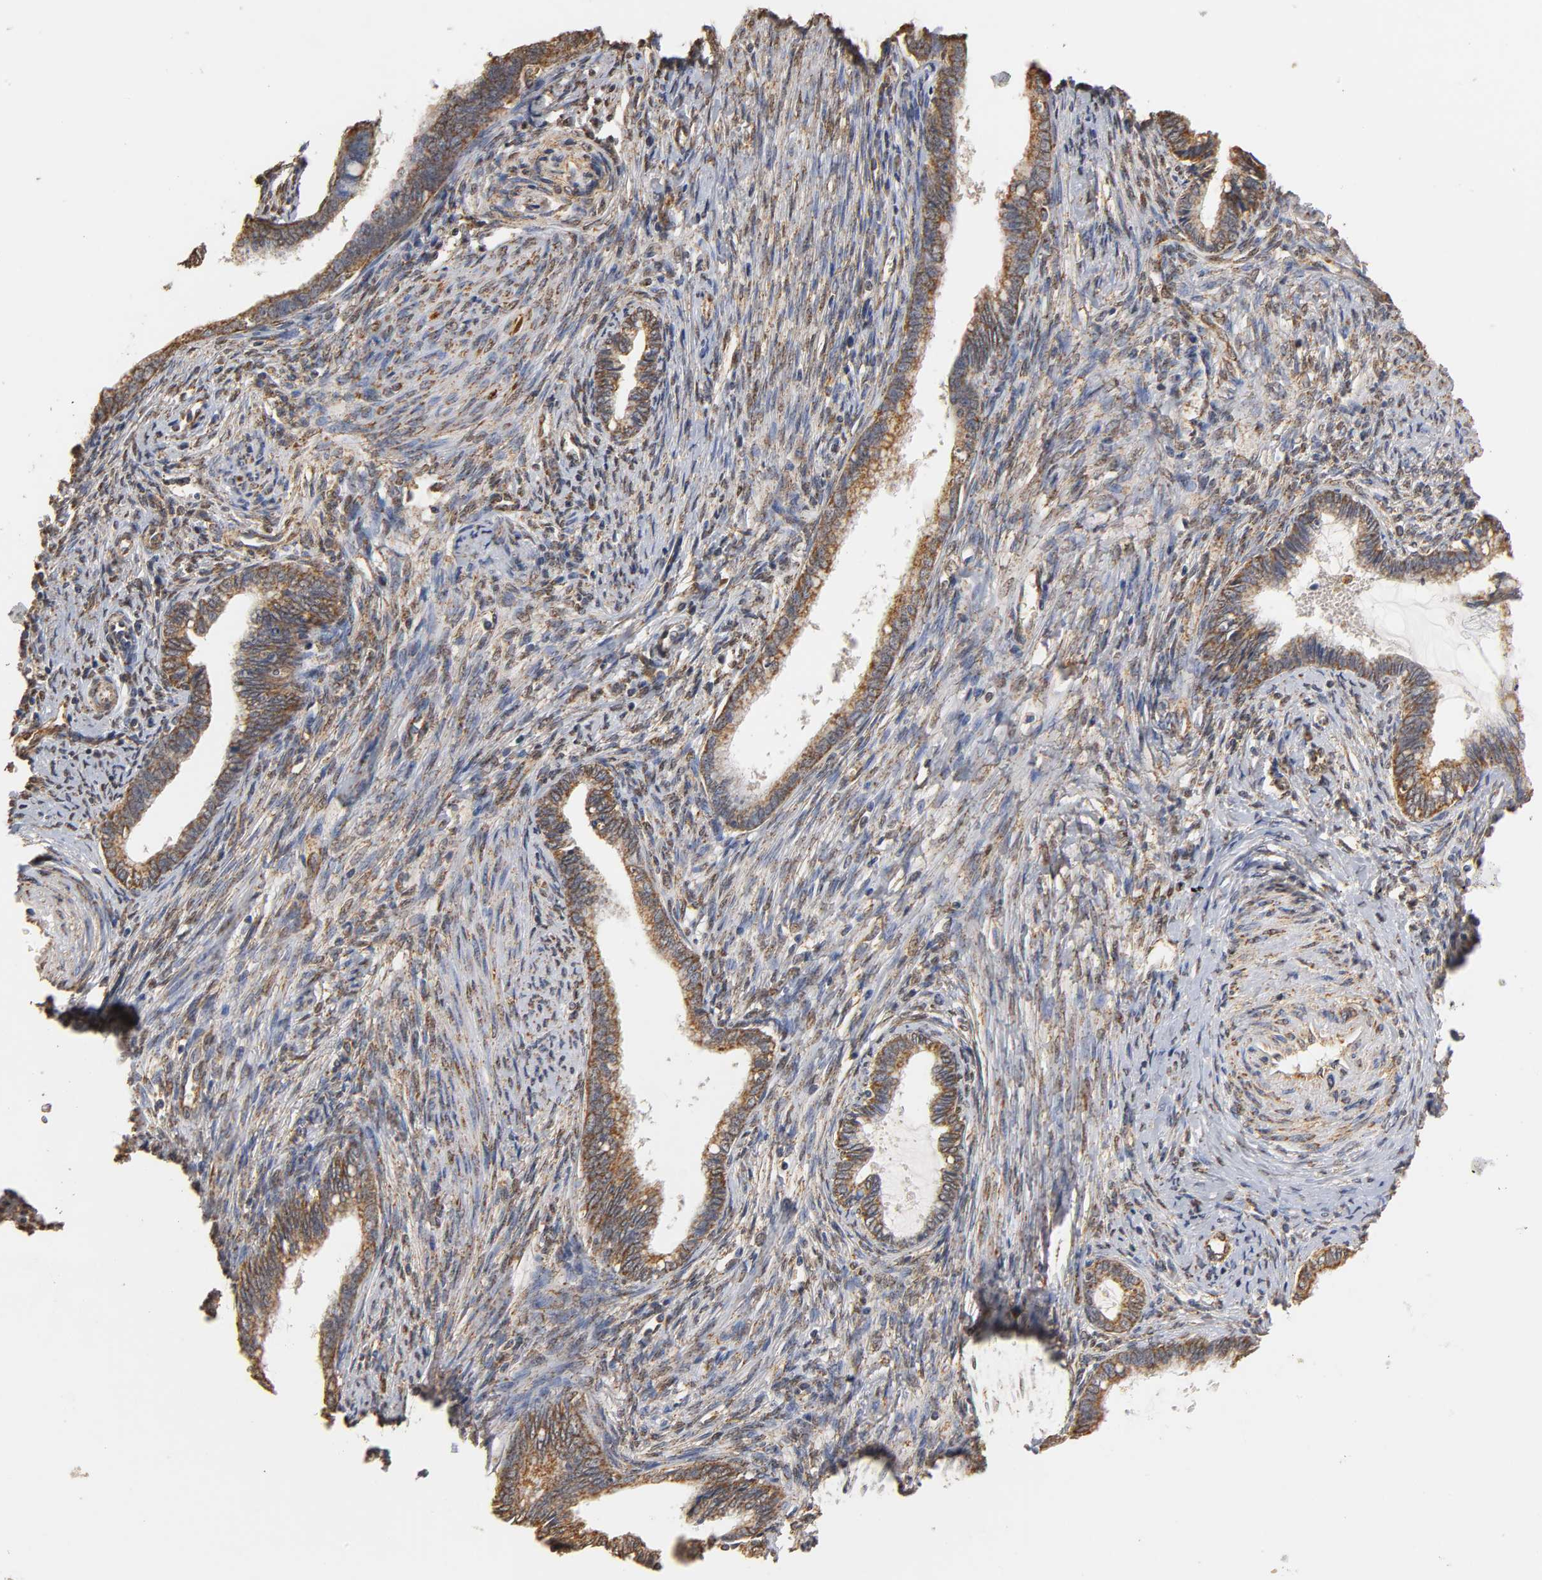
{"staining": {"intensity": "strong", "quantity": ">75%", "location": "cytoplasmic/membranous"}, "tissue": "cervical cancer", "cell_type": "Tumor cells", "image_type": "cancer", "snomed": [{"axis": "morphology", "description": "Adenocarcinoma, NOS"}, {"axis": "topography", "description": "Cervix"}], "caption": "A high-resolution micrograph shows IHC staining of cervical cancer, which demonstrates strong cytoplasmic/membranous staining in about >75% of tumor cells.", "gene": "PKN1", "patient": {"sex": "female", "age": 44}}